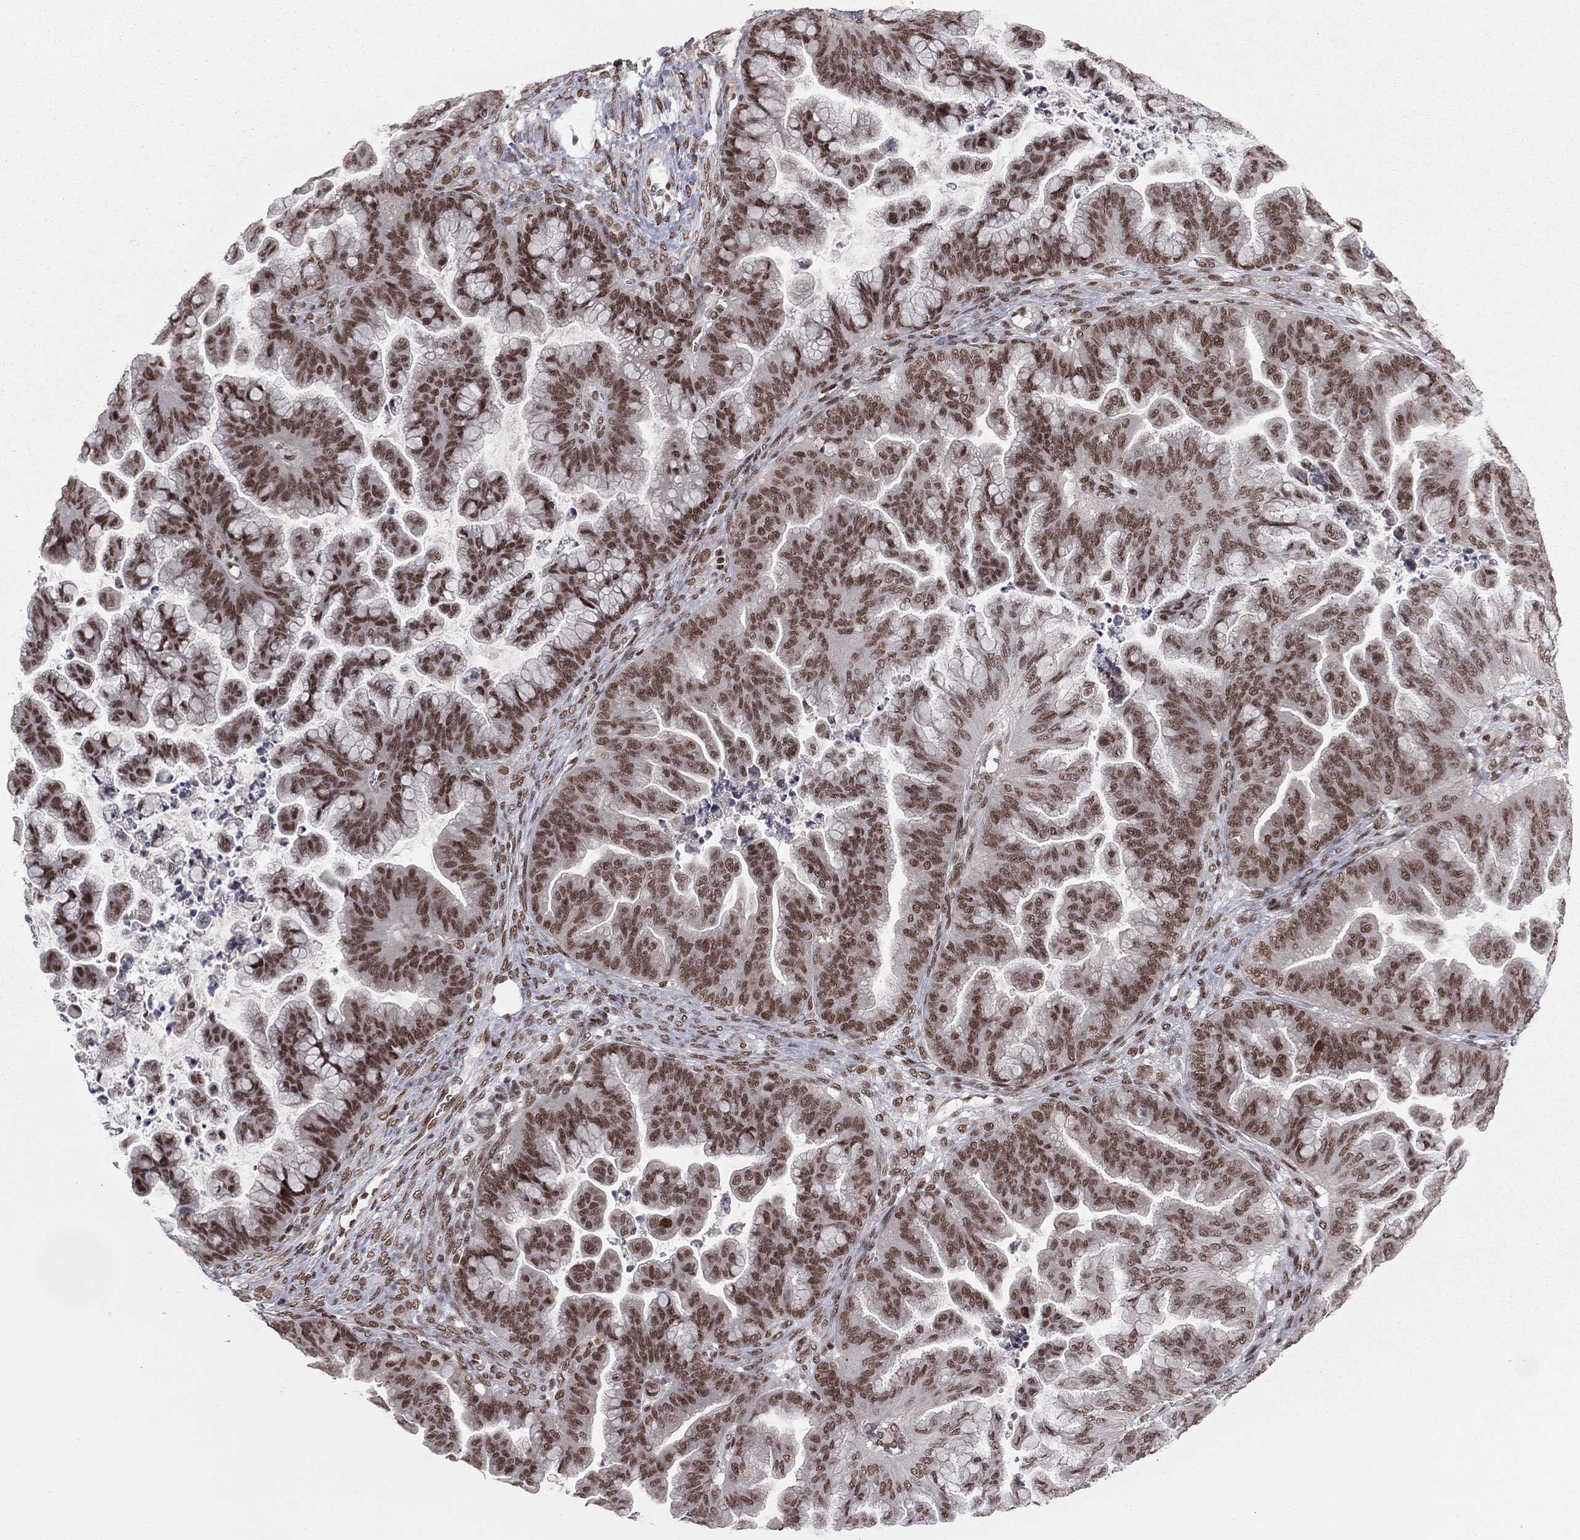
{"staining": {"intensity": "strong", "quantity": ">75%", "location": "nuclear"}, "tissue": "ovarian cancer", "cell_type": "Tumor cells", "image_type": "cancer", "snomed": [{"axis": "morphology", "description": "Cystadenocarcinoma, mucinous, NOS"}, {"axis": "topography", "description": "Ovary"}], "caption": "High-power microscopy captured an immunohistochemistry photomicrograph of ovarian cancer (mucinous cystadenocarcinoma), revealing strong nuclear staining in about >75% of tumor cells. The protein is shown in brown color, while the nuclei are stained blue.", "gene": "NFYB", "patient": {"sex": "female", "age": 67}}